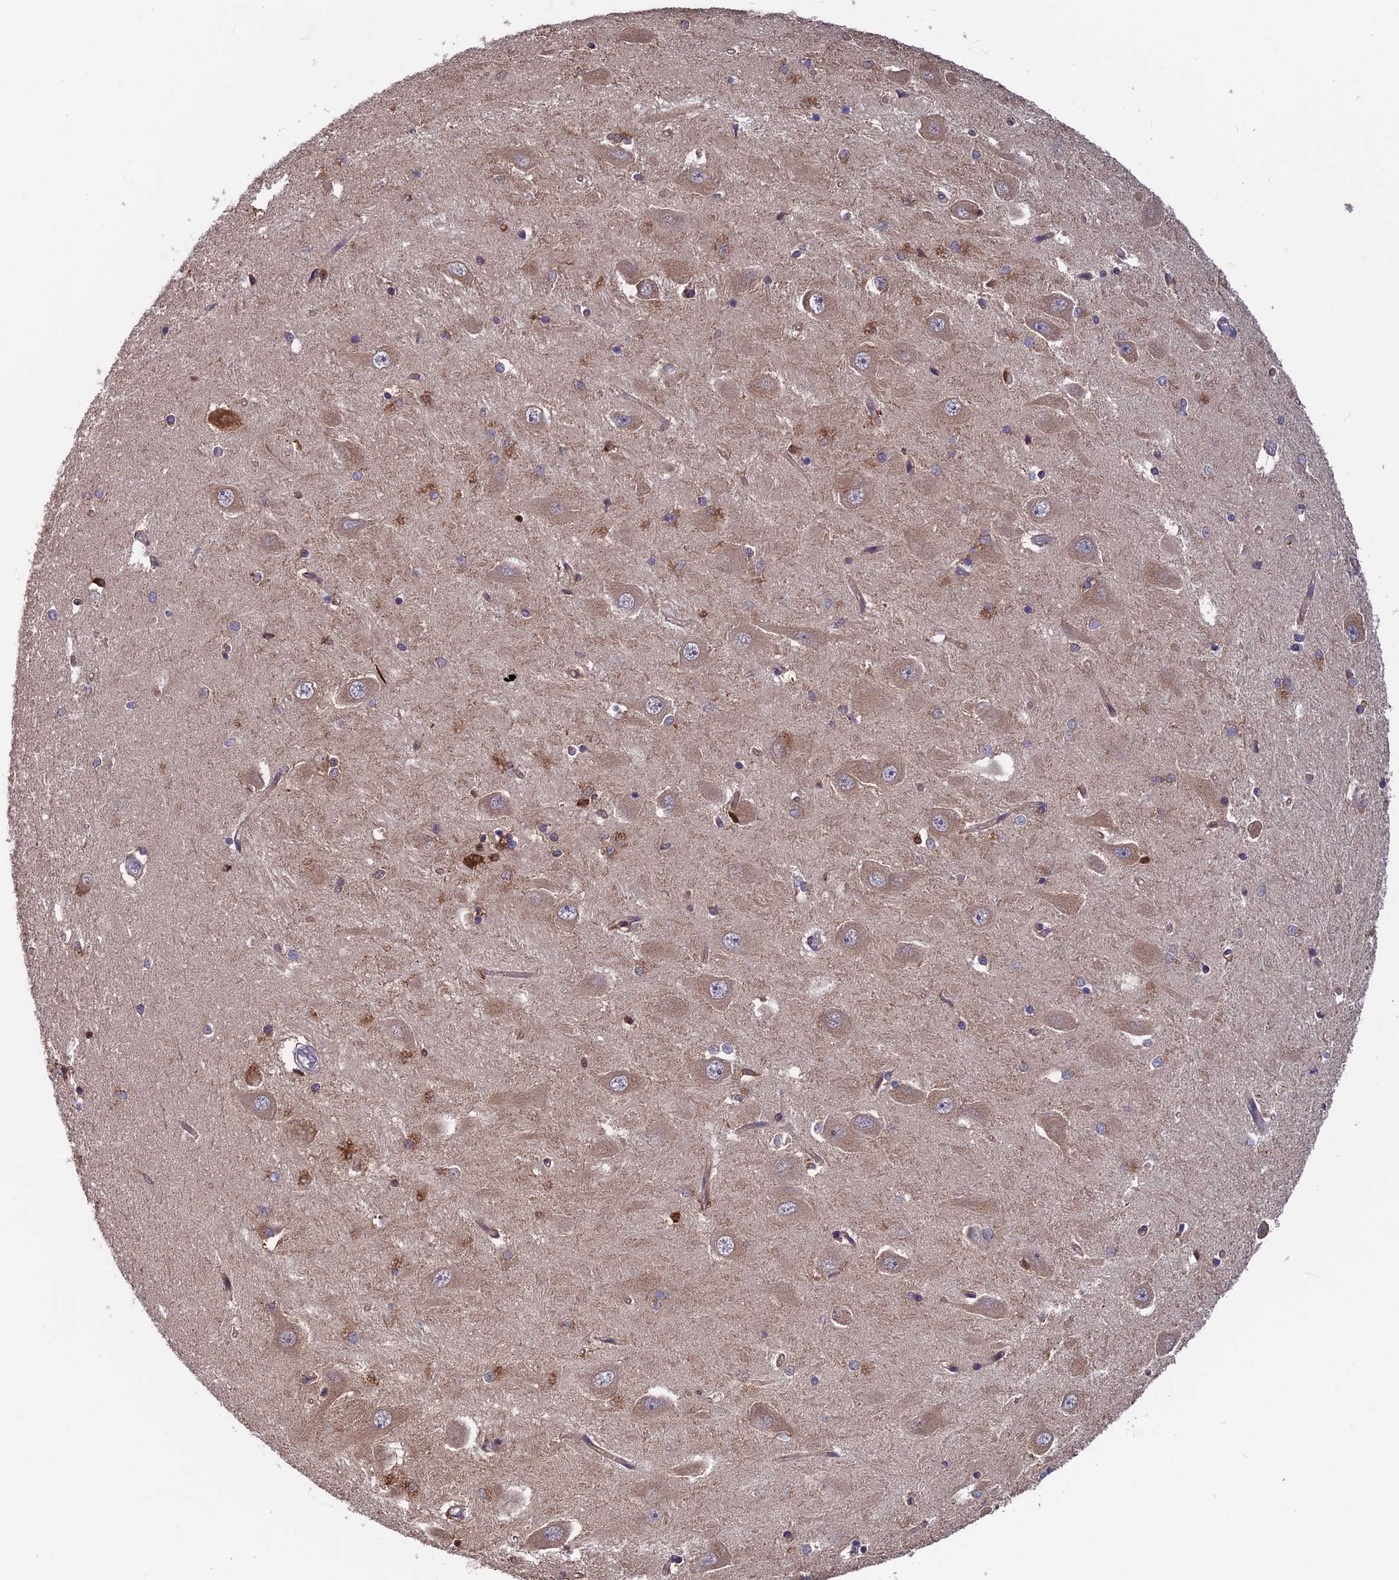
{"staining": {"intensity": "moderate", "quantity": "<25%", "location": "cytoplasmic/membranous,nuclear"}, "tissue": "hippocampus", "cell_type": "Glial cells", "image_type": "normal", "snomed": [{"axis": "morphology", "description": "Normal tissue, NOS"}, {"axis": "topography", "description": "Hippocampus"}], "caption": "About <25% of glial cells in benign hippocampus demonstrate moderate cytoplasmic/membranous,nuclear protein expression as visualized by brown immunohistochemical staining.", "gene": "MAST2", "patient": {"sex": "male", "age": 45}}